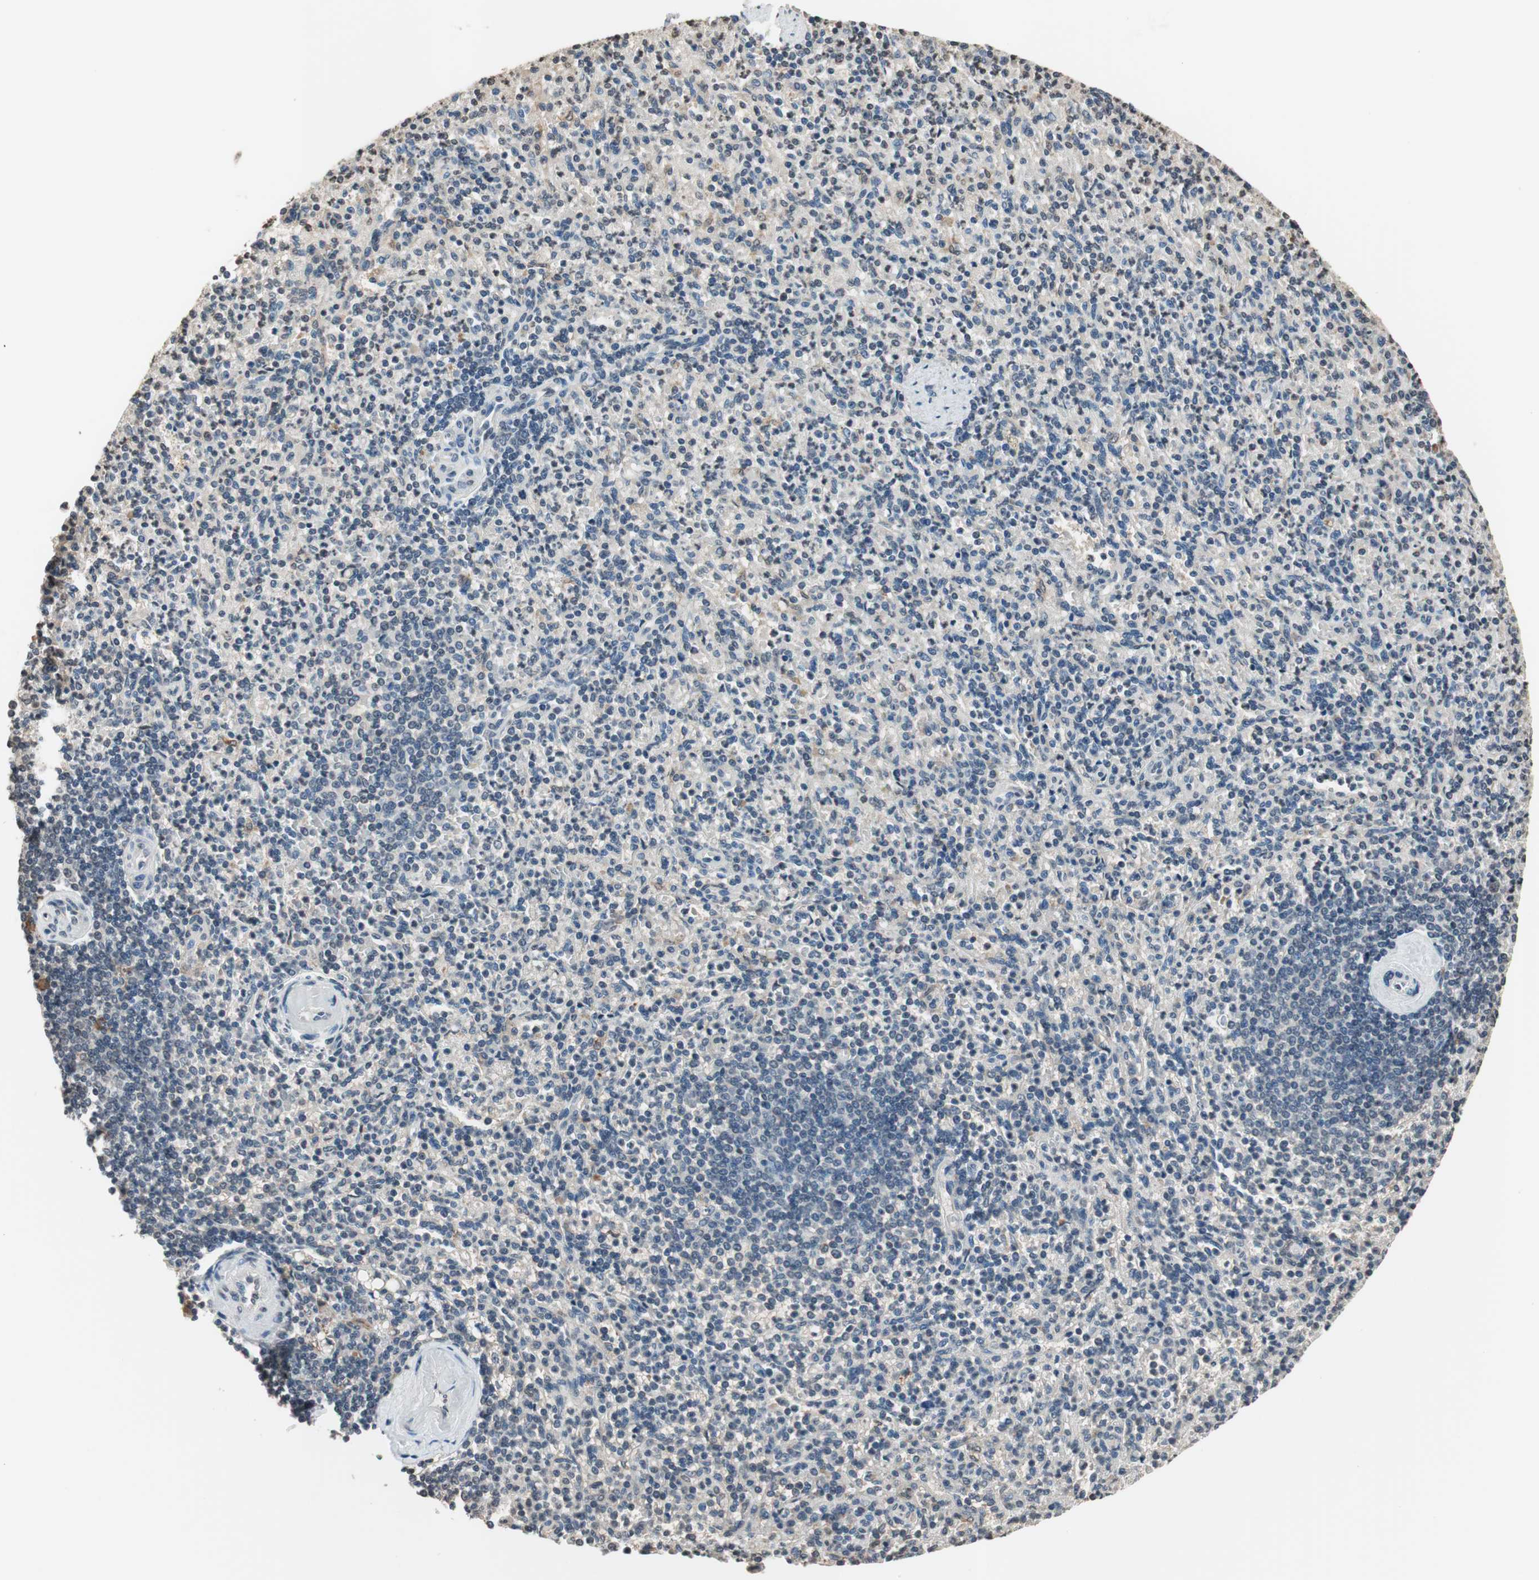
{"staining": {"intensity": "weak", "quantity": "25%-75%", "location": "cytoplasmic/membranous"}, "tissue": "spleen", "cell_type": "Cells in red pulp", "image_type": "normal", "snomed": [{"axis": "morphology", "description": "Normal tissue, NOS"}, {"axis": "topography", "description": "Spleen"}], "caption": "This photomicrograph exhibits immunohistochemistry staining of normal human spleen, with low weak cytoplasmic/membranous expression in approximately 25%-75% of cells in red pulp.", "gene": "GCLC", "patient": {"sex": "female", "age": 74}}